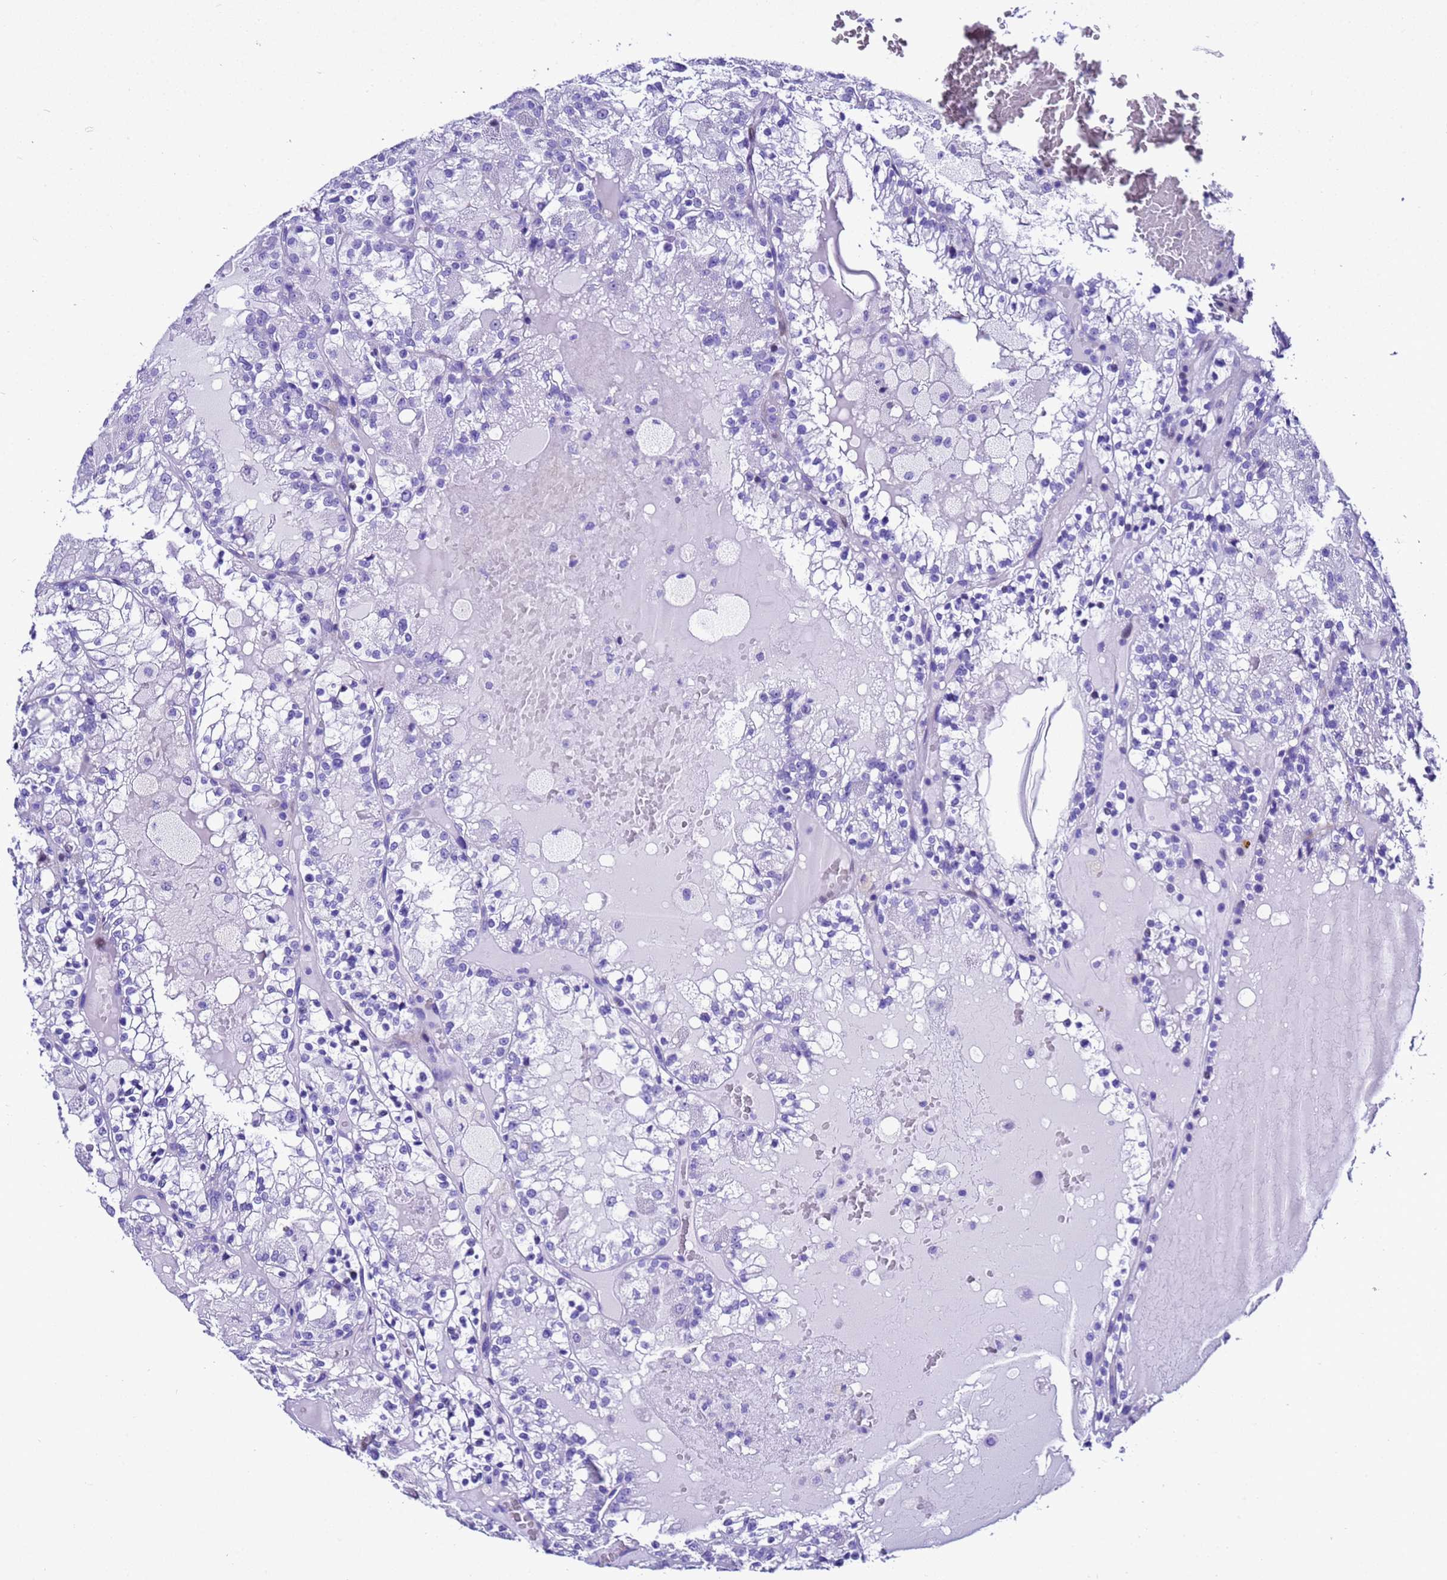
{"staining": {"intensity": "negative", "quantity": "none", "location": "none"}, "tissue": "renal cancer", "cell_type": "Tumor cells", "image_type": "cancer", "snomed": [{"axis": "morphology", "description": "Adenocarcinoma, NOS"}, {"axis": "topography", "description": "Kidney"}], "caption": "Immunohistochemistry (IHC) photomicrograph of neoplastic tissue: human adenocarcinoma (renal) stained with DAB reveals no significant protein positivity in tumor cells.", "gene": "UGT2B10", "patient": {"sex": "female", "age": 56}}